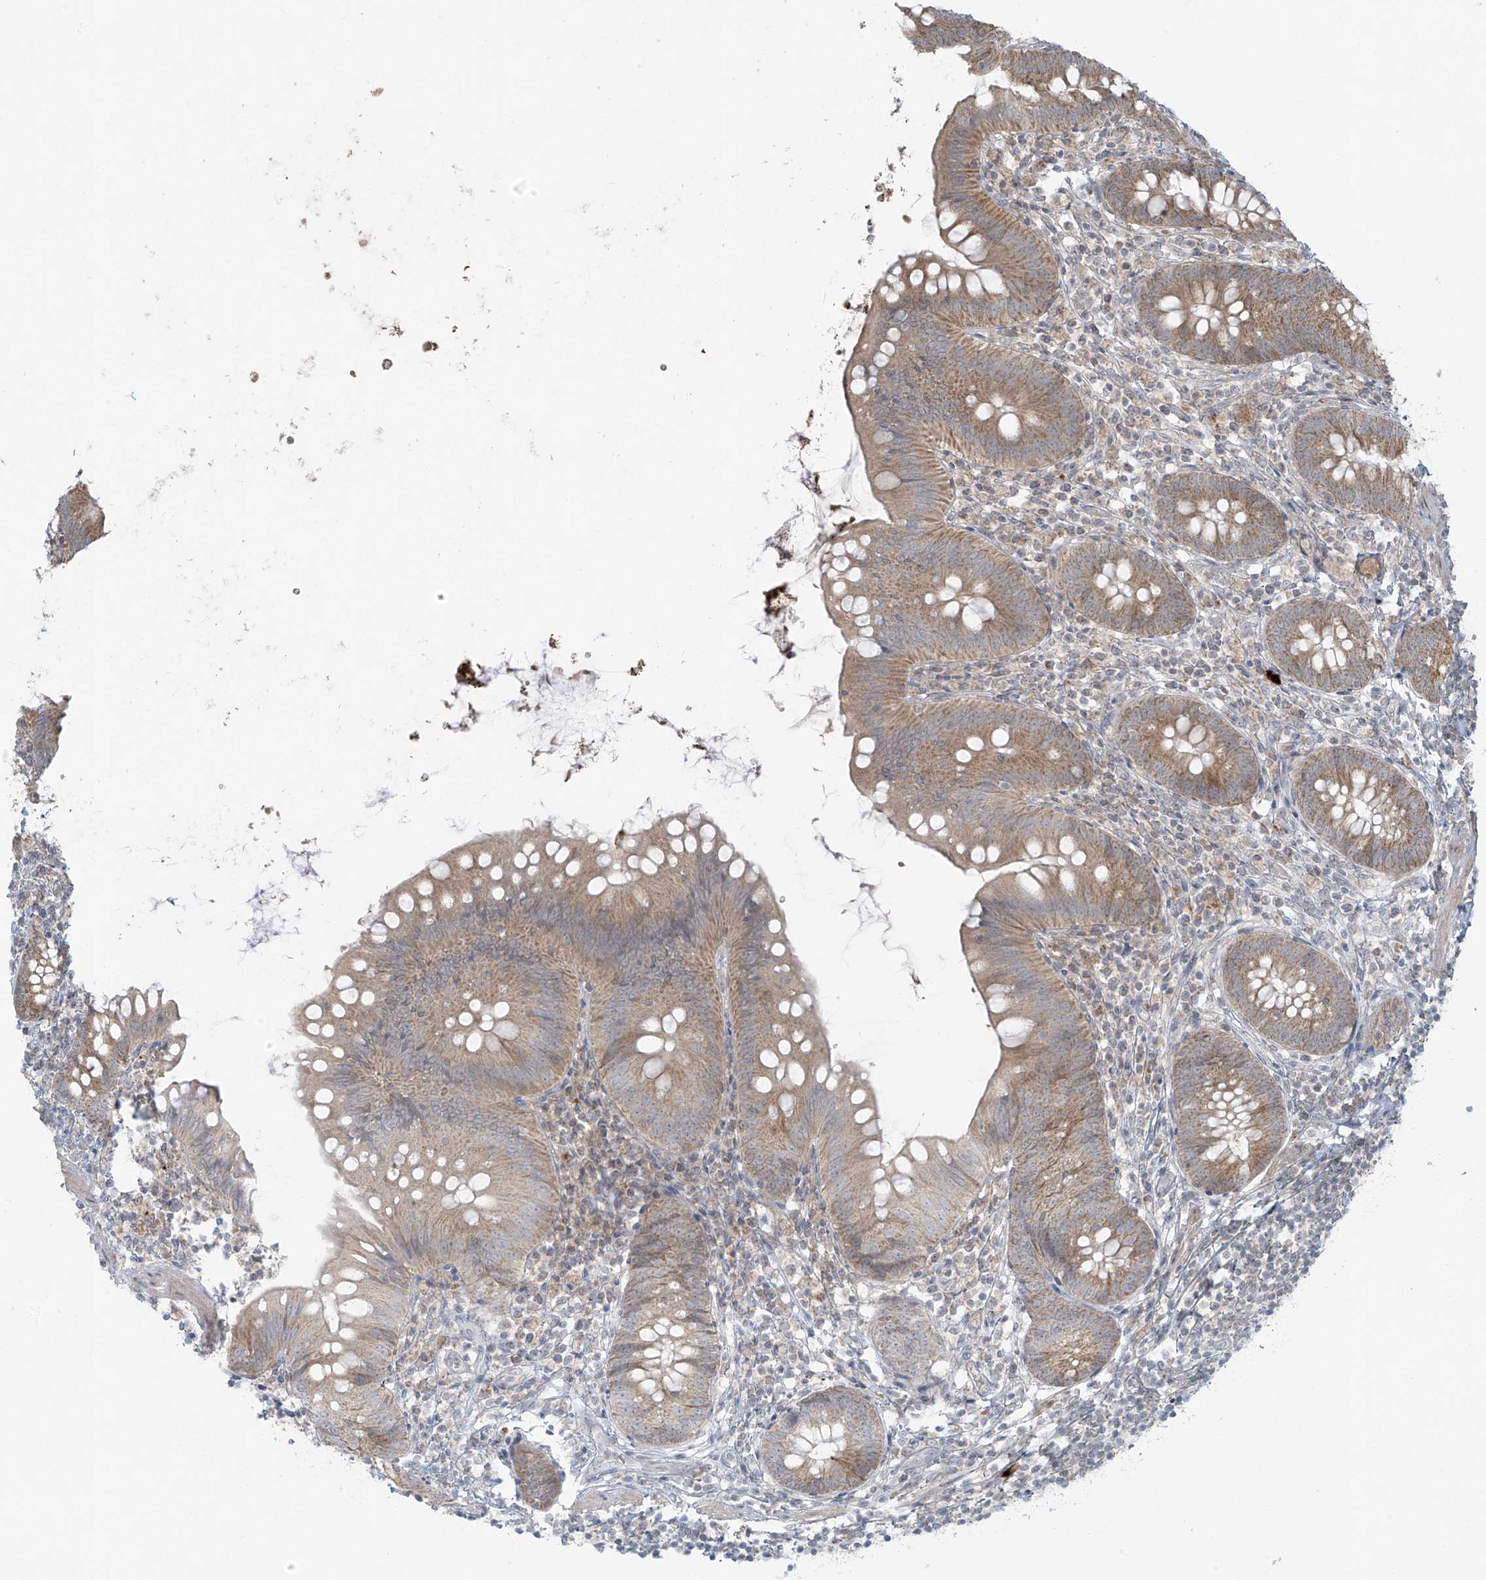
{"staining": {"intensity": "weak", "quantity": ">75%", "location": "cytoplasmic/membranous"}, "tissue": "appendix", "cell_type": "Glandular cells", "image_type": "normal", "snomed": [{"axis": "morphology", "description": "Normal tissue, NOS"}, {"axis": "topography", "description": "Appendix"}], "caption": "The histopathology image reveals staining of normal appendix, revealing weak cytoplasmic/membranous protein staining (brown color) within glandular cells.", "gene": "HDDC2", "patient": {"sex": "female", "age": 62}}